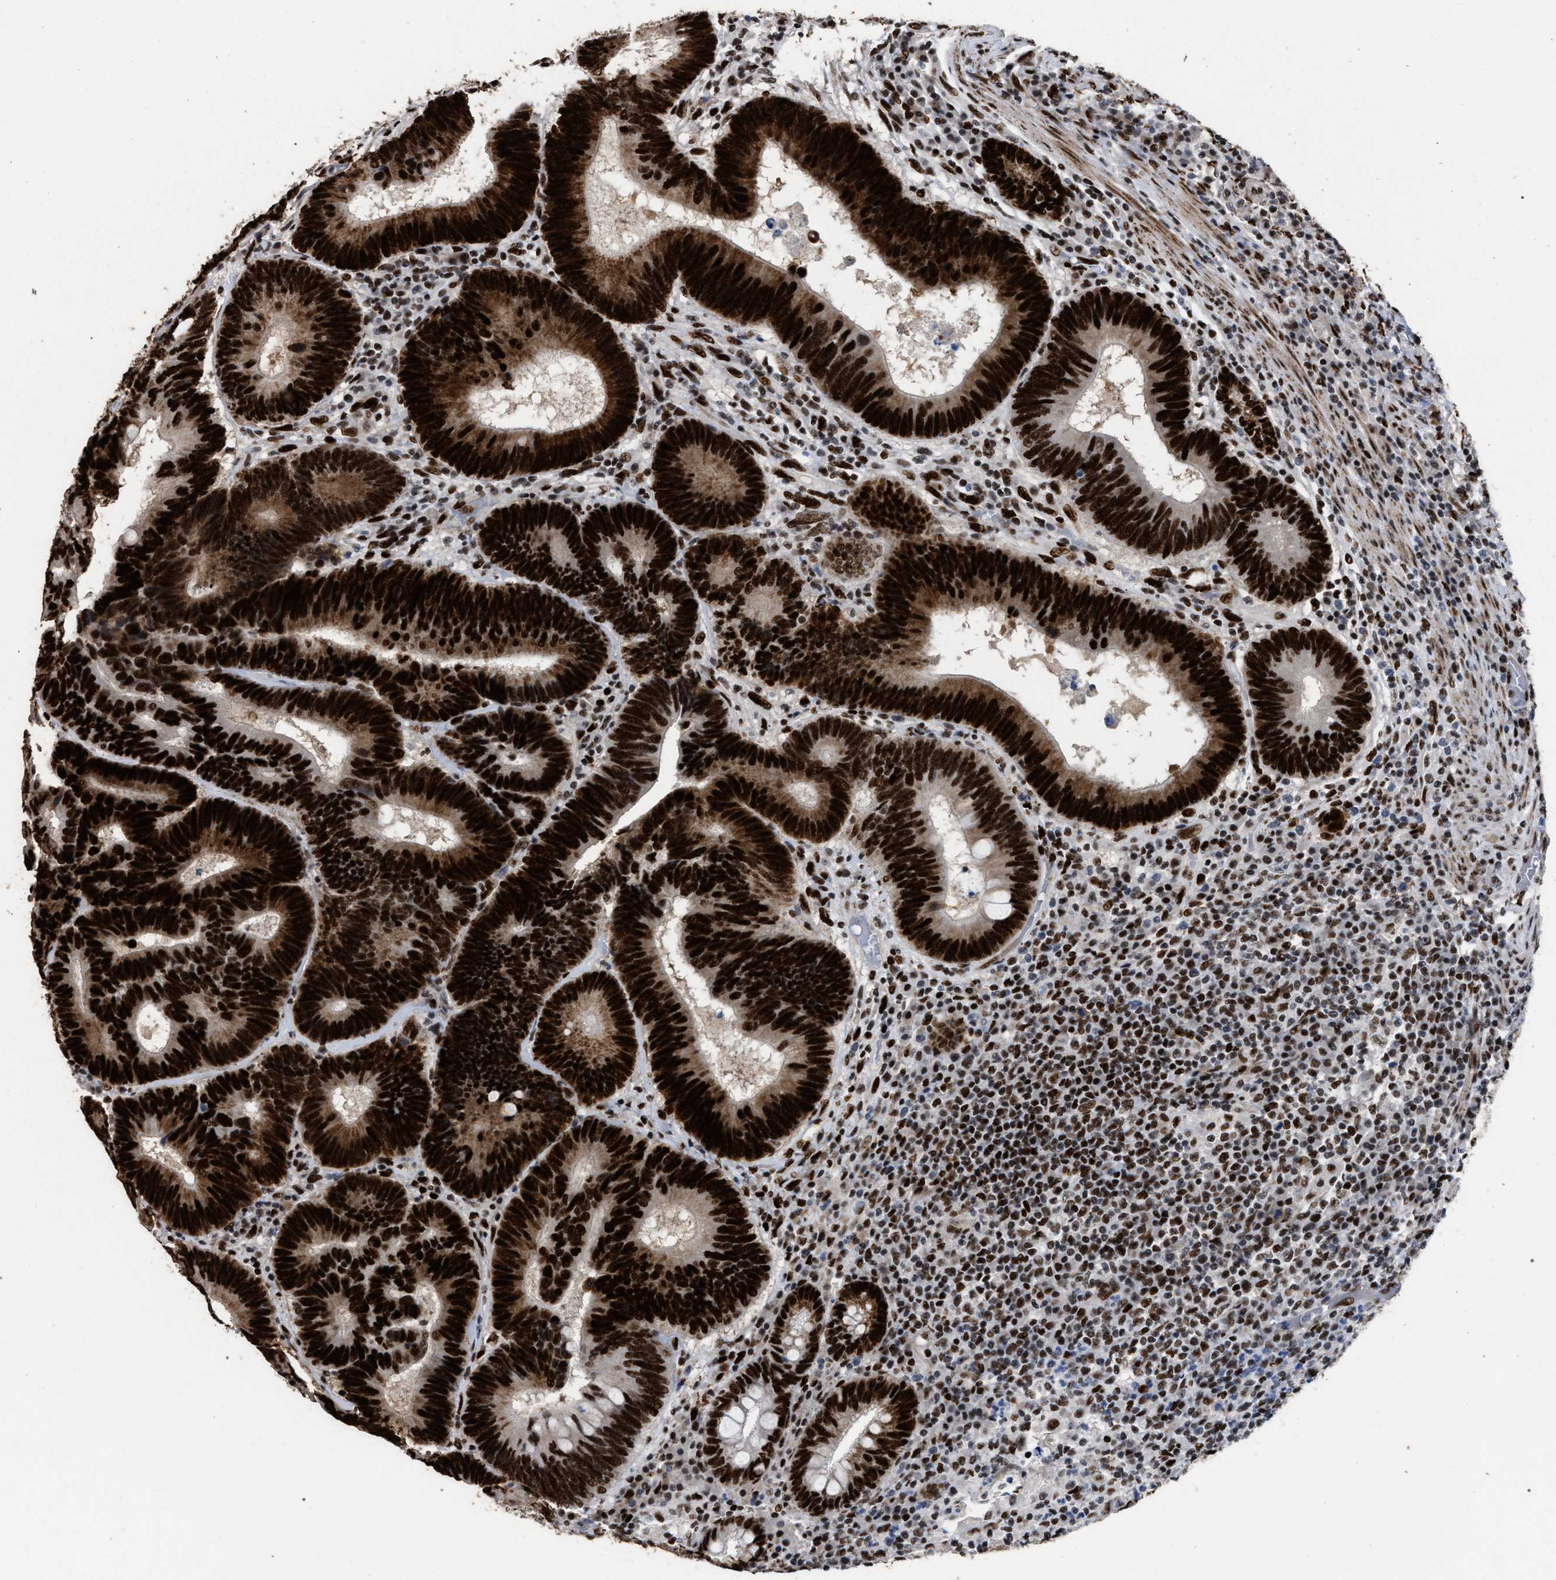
{"staining": {"intensity": "strong", "quantity": ">75%", "location": "cytoplasmic/membranous,nuclear"}, "tissue": "colorectal cancer", "cell_type": "Tumor cells", "image_type": "cancer", "snomed": [{"axis": "morphology", "description": "Adenocarcinoma, NOS"}, {"axis": "topography", "description": "Colon"}], "caption": "Adenocarcinoma (colorectal) stained with DAB immunohistochemistry (IHC) demonstrates high levels of strong cytoplasmic/membranous and nuclear positivity in about >75% of tumor cells.", "gene": "TP53BP1", "patient": {"sex": "female", "age": 78}}